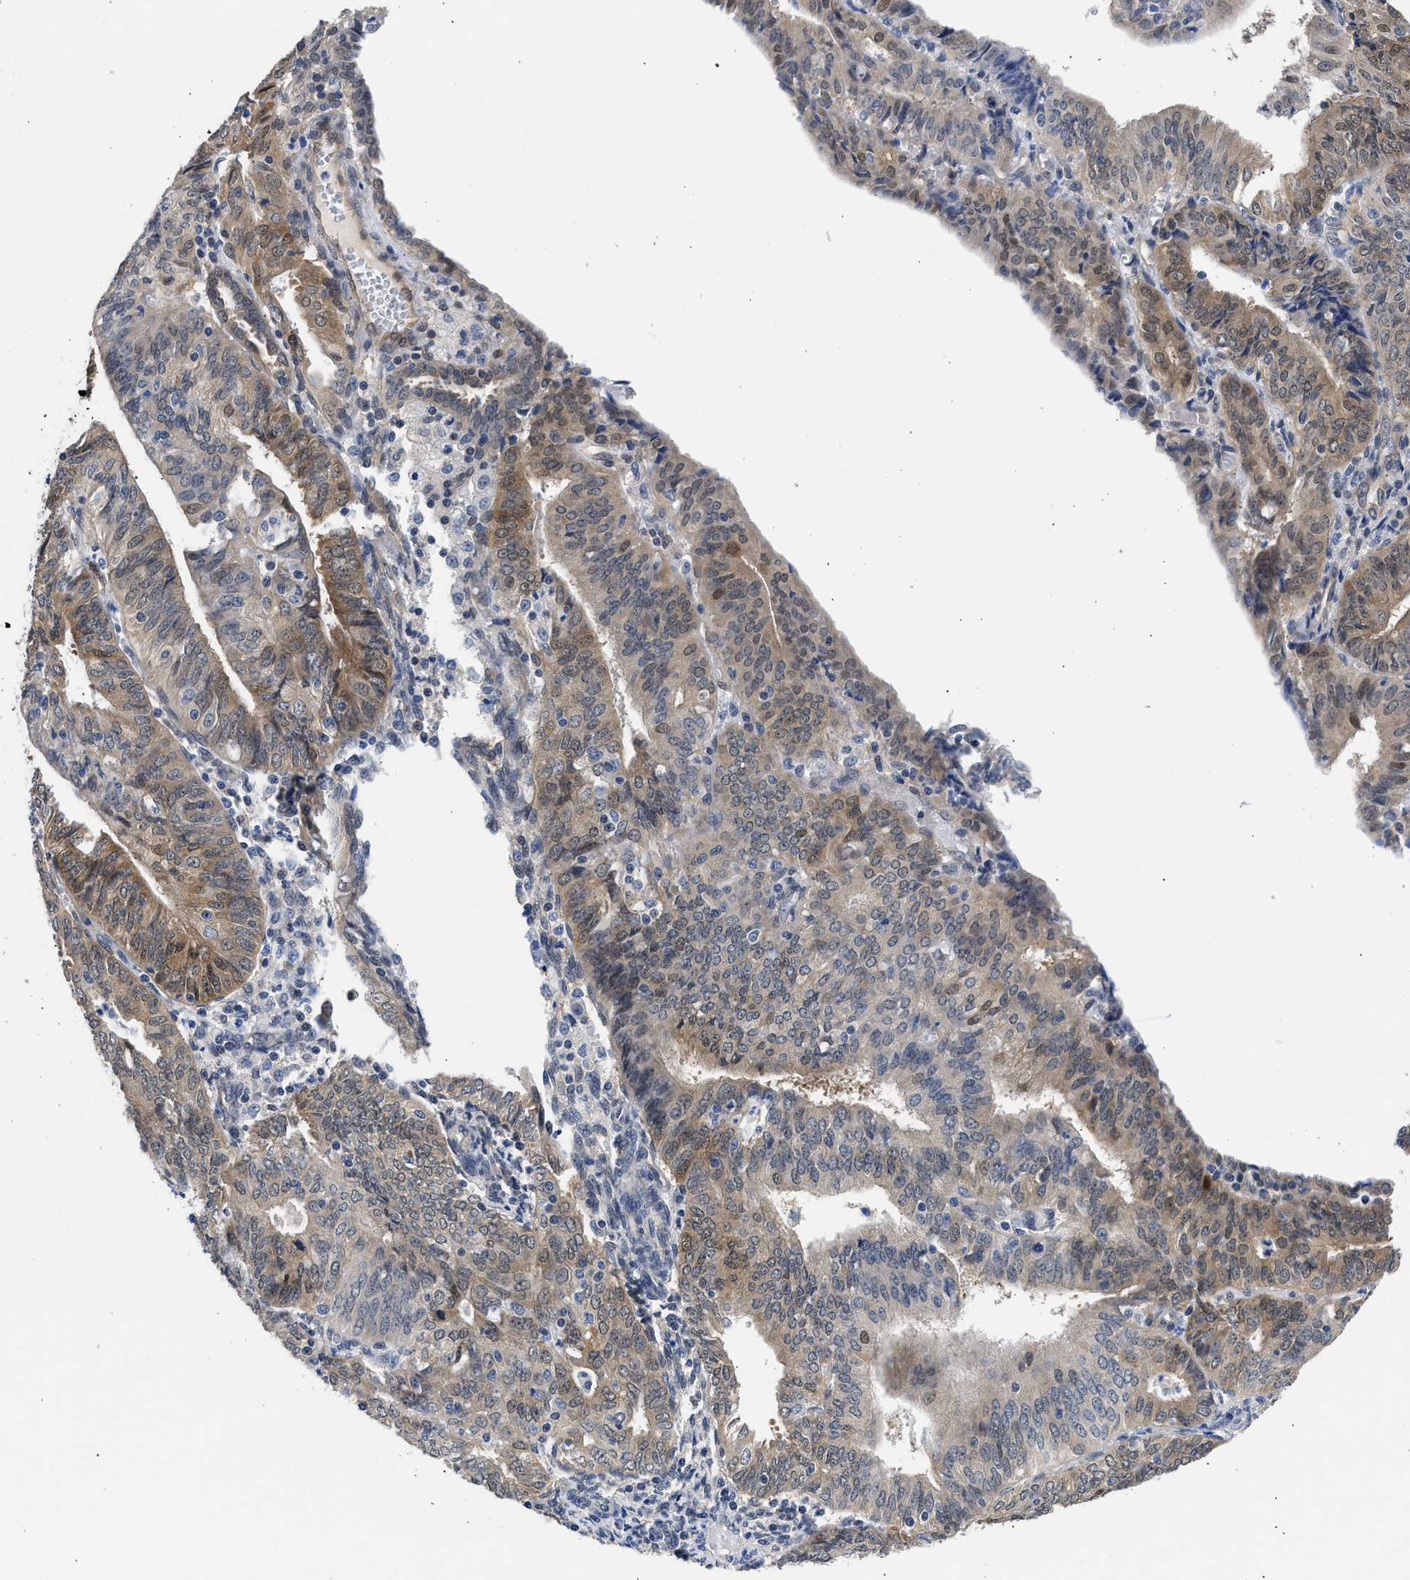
{"staining": {"intensity": "weak", "quantity": ">75%", "location": "cytoplasmic/membranous,nuclear"}, "tissue": "endometrial cancer", "cell_type": "Tumor cells", "image_type": "cancer", "snomed": [{"axis": "morphology", "description": "Adenocarcinoma, NOS"}, {"axis": "topography", "description": "Endometrium"}], "caption": "The image exhibits staining of adenocarcinoma (endometrial), revealing weak cytoplasmic/membranous and nuclear protein positivity (brown color) within tumor cells.", "gene": "XPO5", "patient": {"sex": "female", "age": 58}}